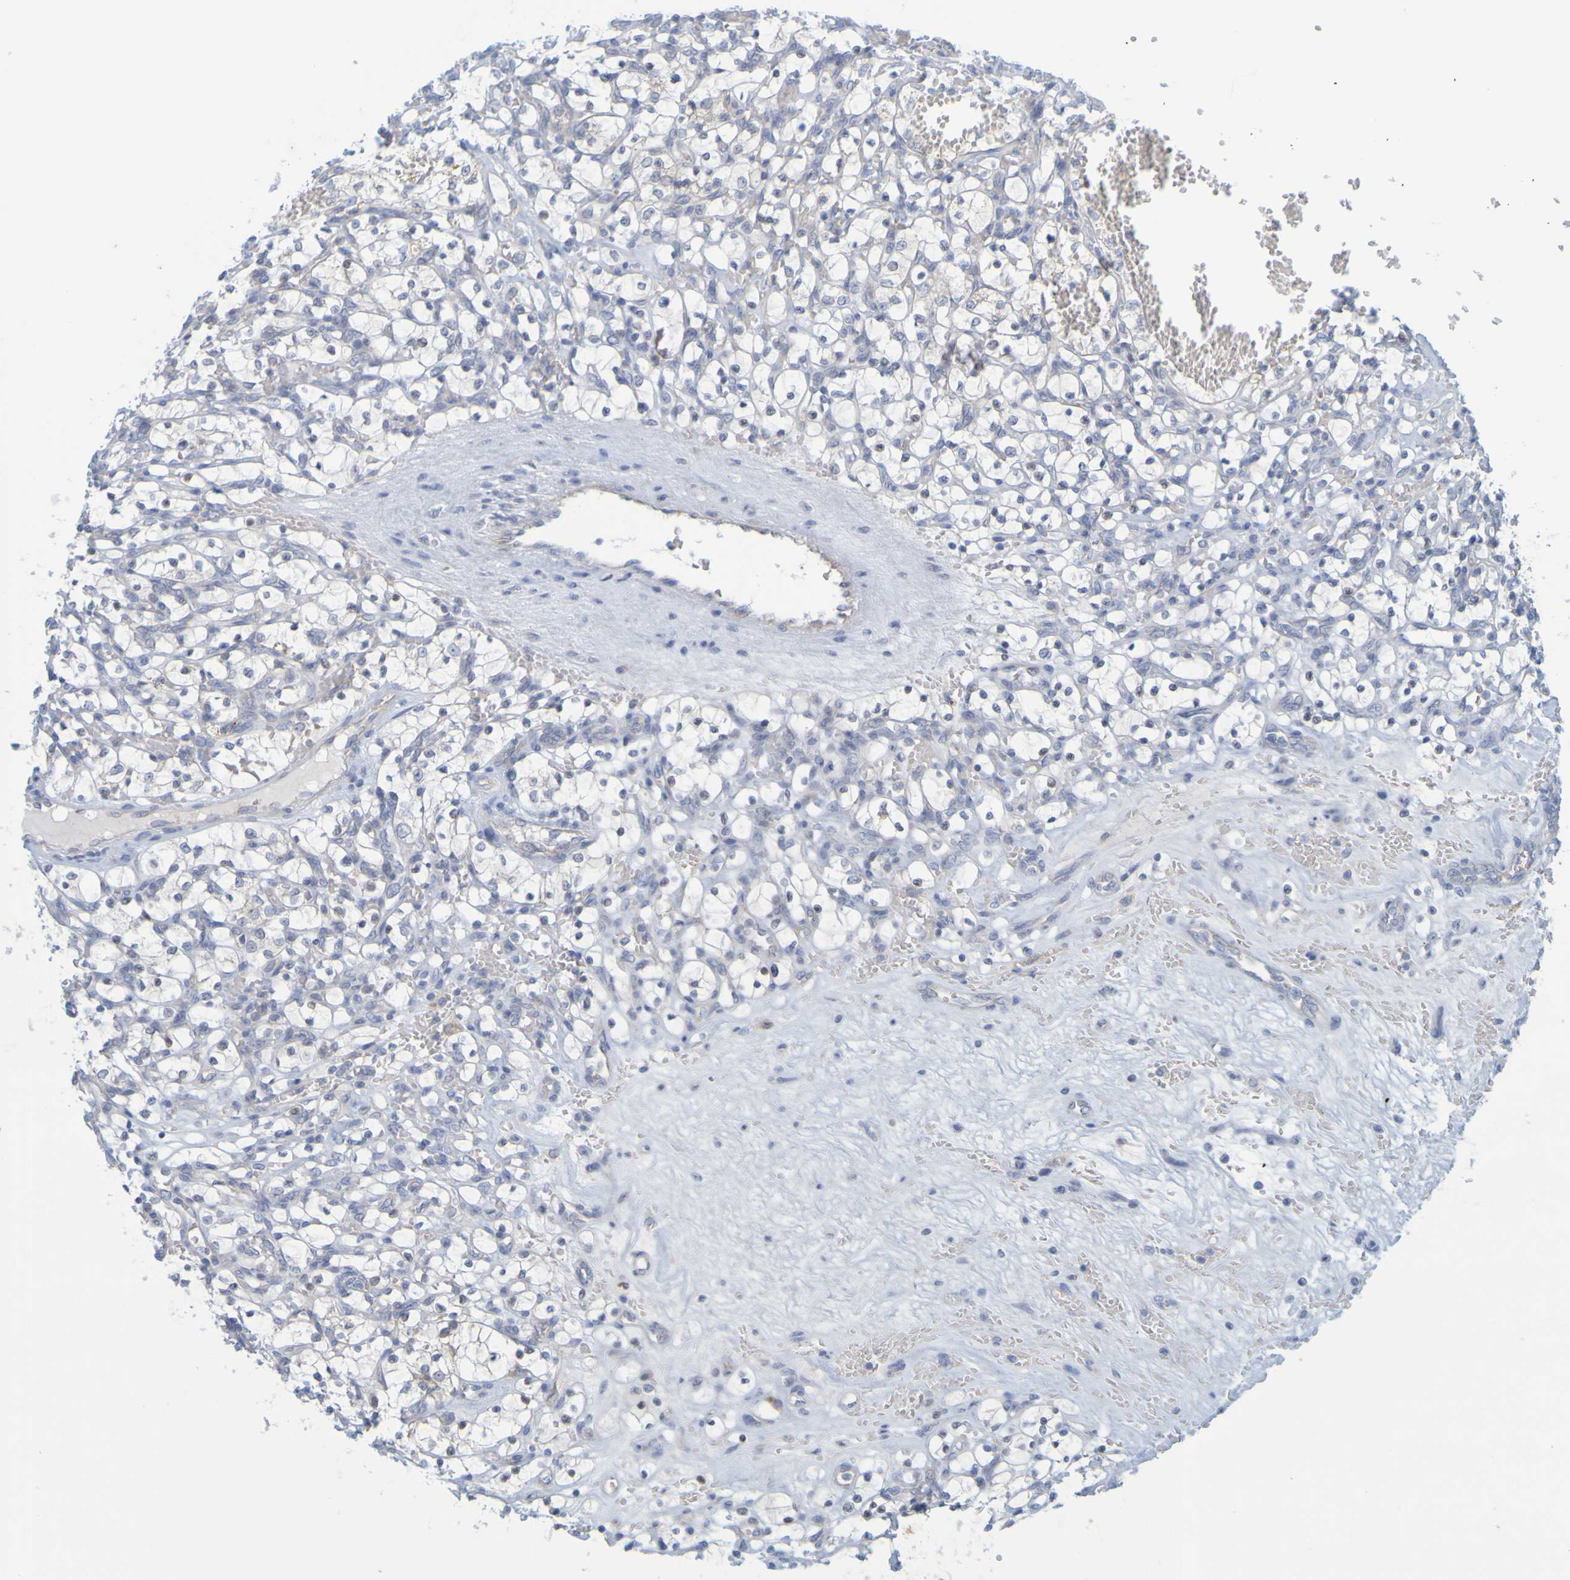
{"staining": {"intensity": "negative", "quantity": "none", "location": "none"}, "tissue": "renal cancer", "cell_type": "Tumor cells", "image_type": "cancer", "snomed": [{"axis": "morphology", "description": "Adenocarcinoma, NOS"}, {"axis": "topography", "description": "Kidney"}], "caption": "Immunohistochemical staining of renal cancer (adenocarcinoma) shows no significant positivity in tumor cells.", "gene": "MOGS", "patient": {"sex": "female", "age": 69}}